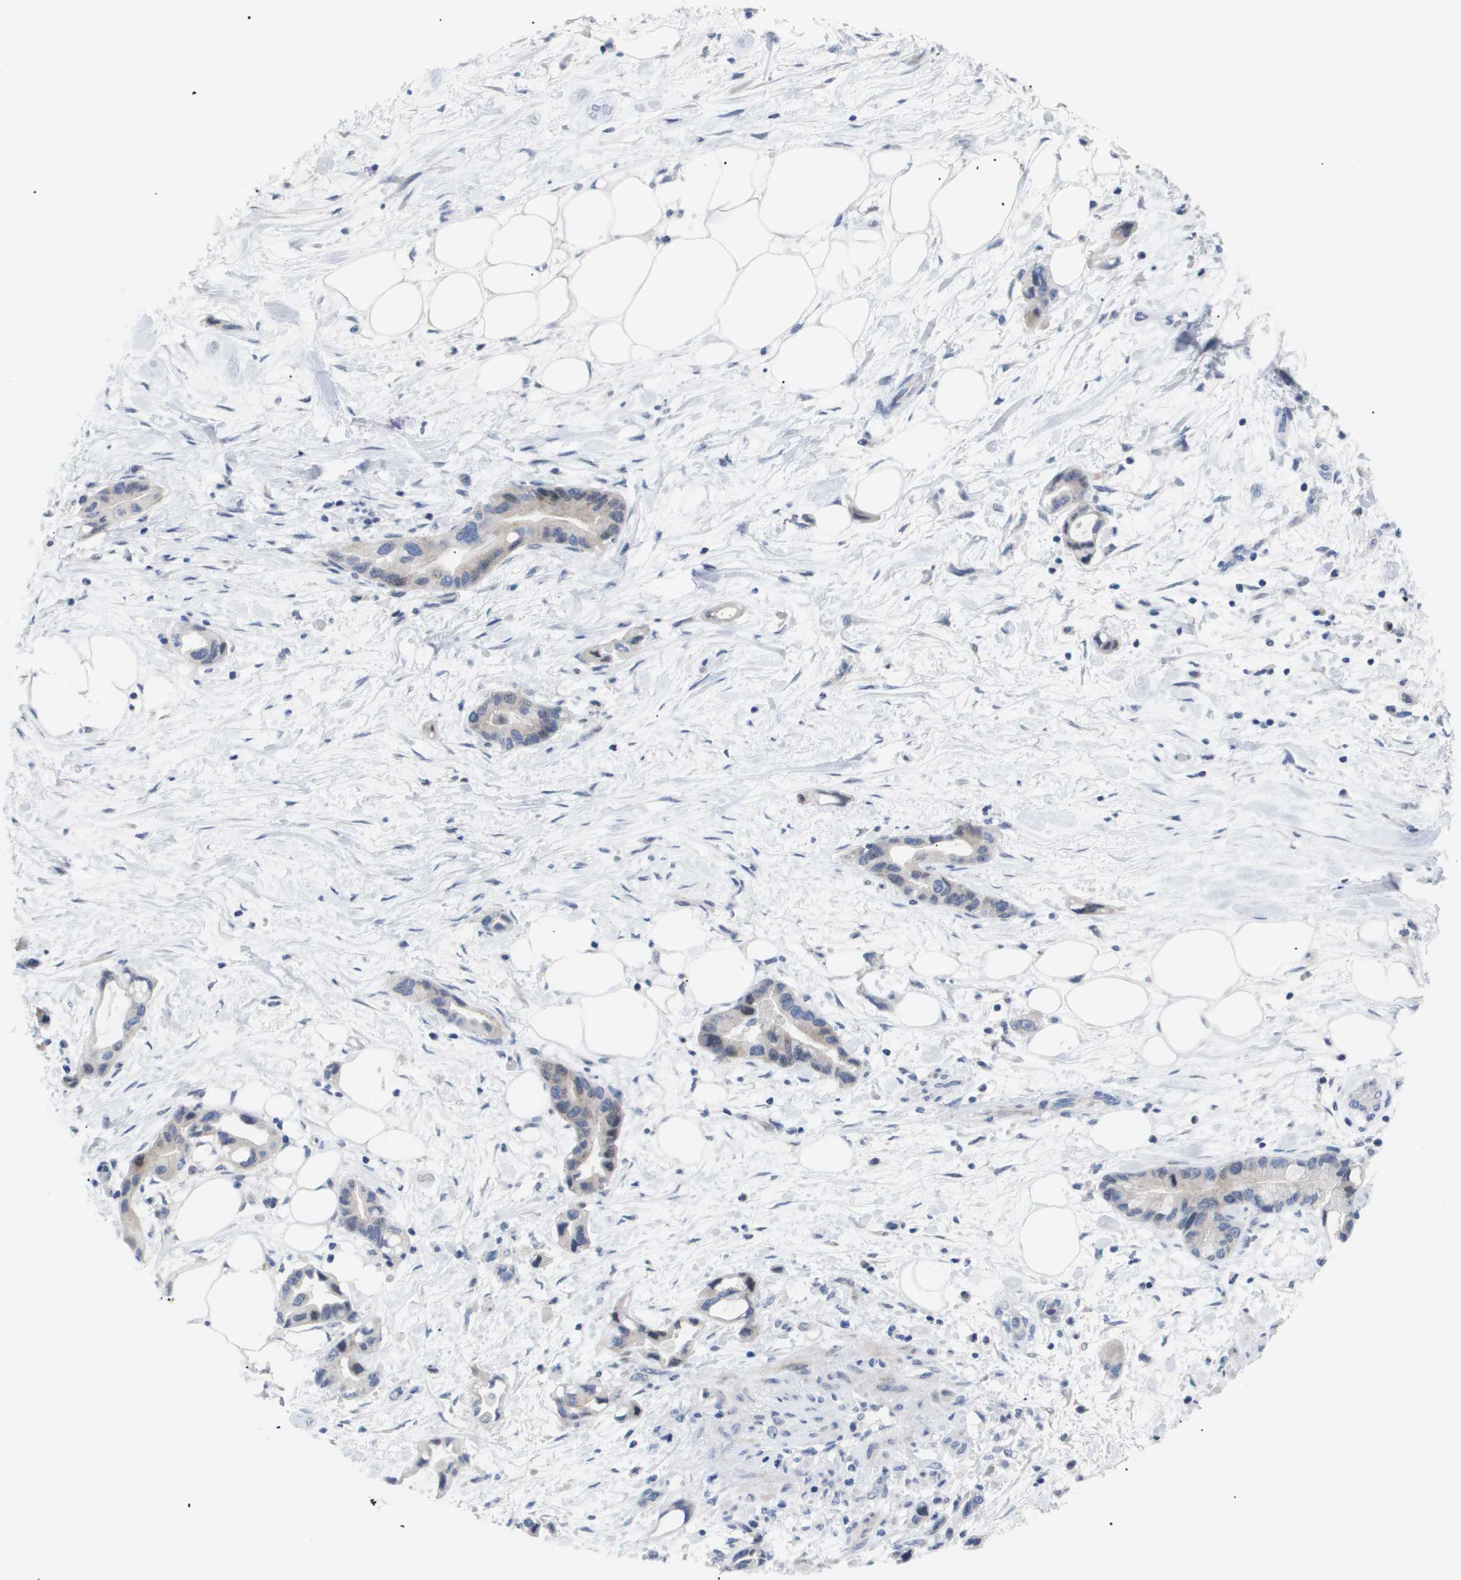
{"staining": {"intensity": "negative", "quantity": "none", "location": "none"}, "tissue": "pancreatic cancer", "cell_type": "Tumor cells", "image_type": "cancer", "snomed": [{"axis": "morphology", "description": "Adenocarcinoma, NOS"}, {"axis": "topography", "description": "Pancreas"}], "caption": "IHC of human pancreatic adenocarcinoma reveals no positivity in tumor cells.", "gene": "CAV3", "patient": {"sex": "female", "age": 57}}